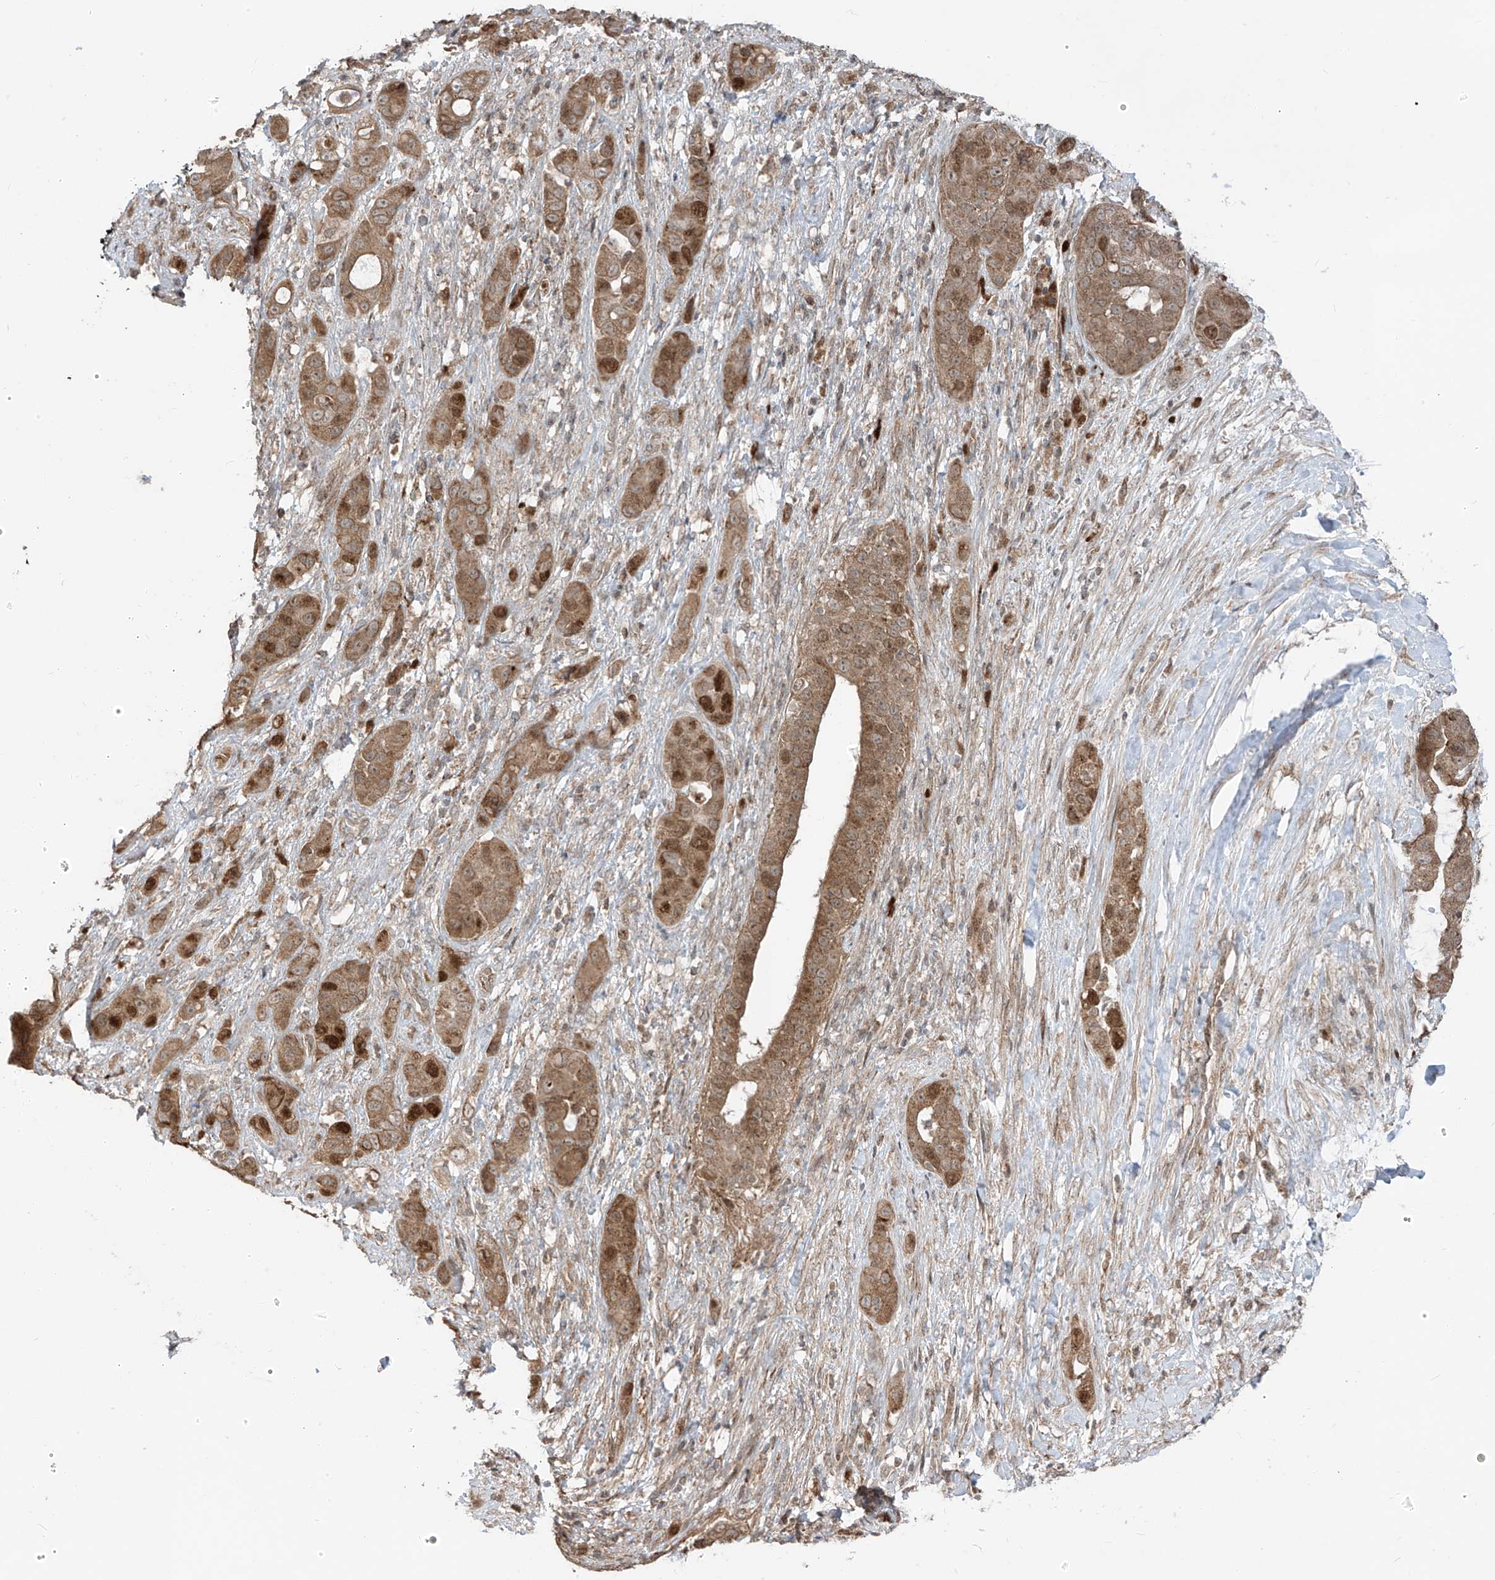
{"staining": {"intensity": "moderate", "quantity": ">75%", "location": "cytoplasmic/membranous,nuclear"}, "tissue": "liver cancer", "cell_type": "Tumor cells", "image_type": "cancer", "snomed": [{"axis": "morphology", "description": "Cholangiocarcinoma"}, {"axis": "topography", "description": "Liver"}], "caption": "The immunohistochemical stain highlights moderate cytoplasmic/membranous and nuclear positivity in tumor cells of cholangiocarcinoma (liver) tissue. (DAB (3,3'-diaminobenzidine) = brown stain, brightfield microscopy at high magnification).", "gene": "PDE11A", "patient": {"sex": "female", "age": 52}}